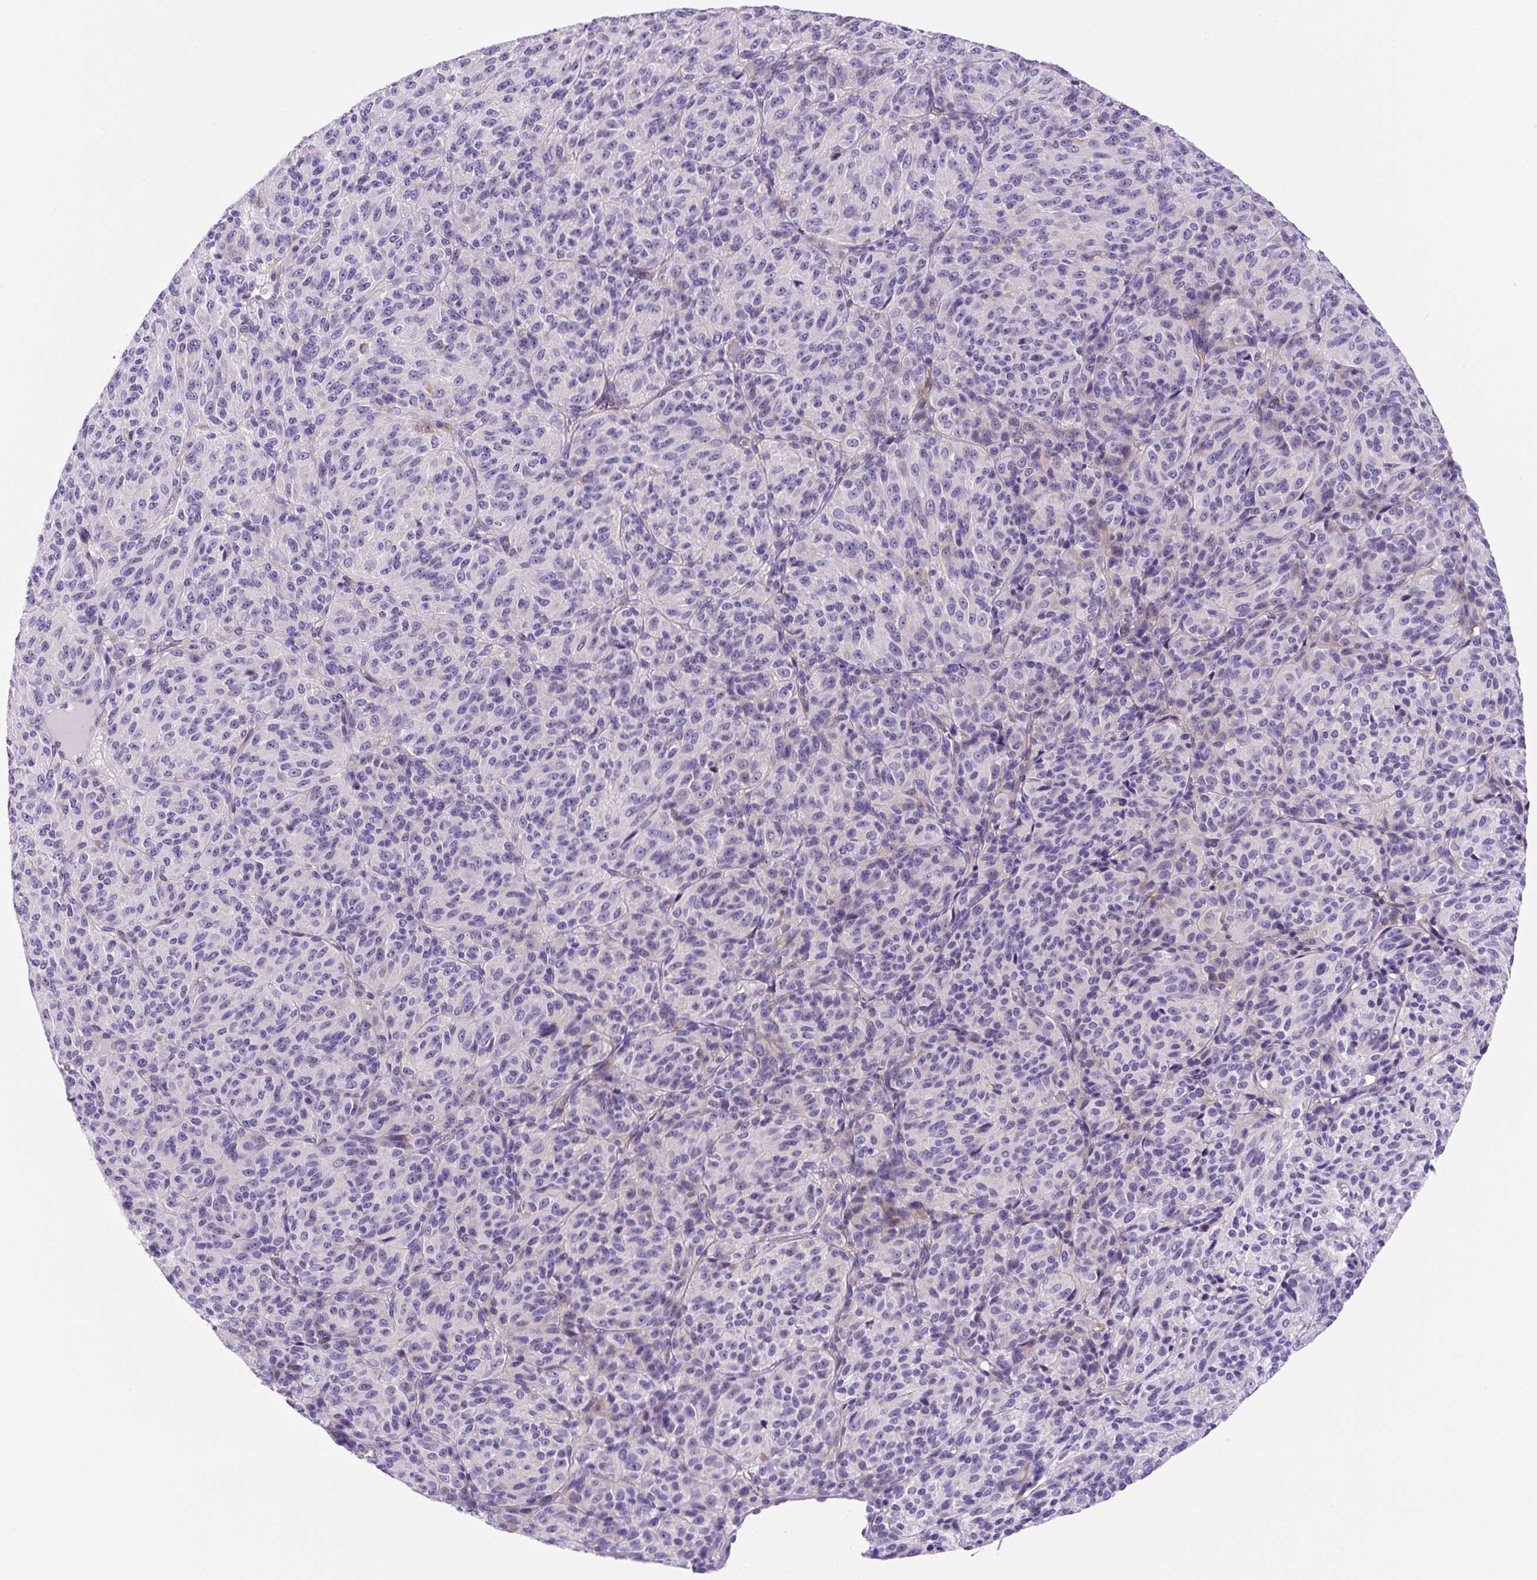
{"staining": {"intensity": "negative", "quantity": "none", "location": "none"}, "tissue": "melanoma", "cell_type": "Tumor cells", "image_type": "cancer", "snomed": [{"axis": "morphology", "description": "Malignant melanoma, Metastatic site"}, {"axis": "topography", "description": "Brain"}], "caption": "DAB immunohistochemical staining of melanoma displays no significant positivity in tumor cells.", "gene": "ASB4", "patient": {"sex": "female", "age": 56}}